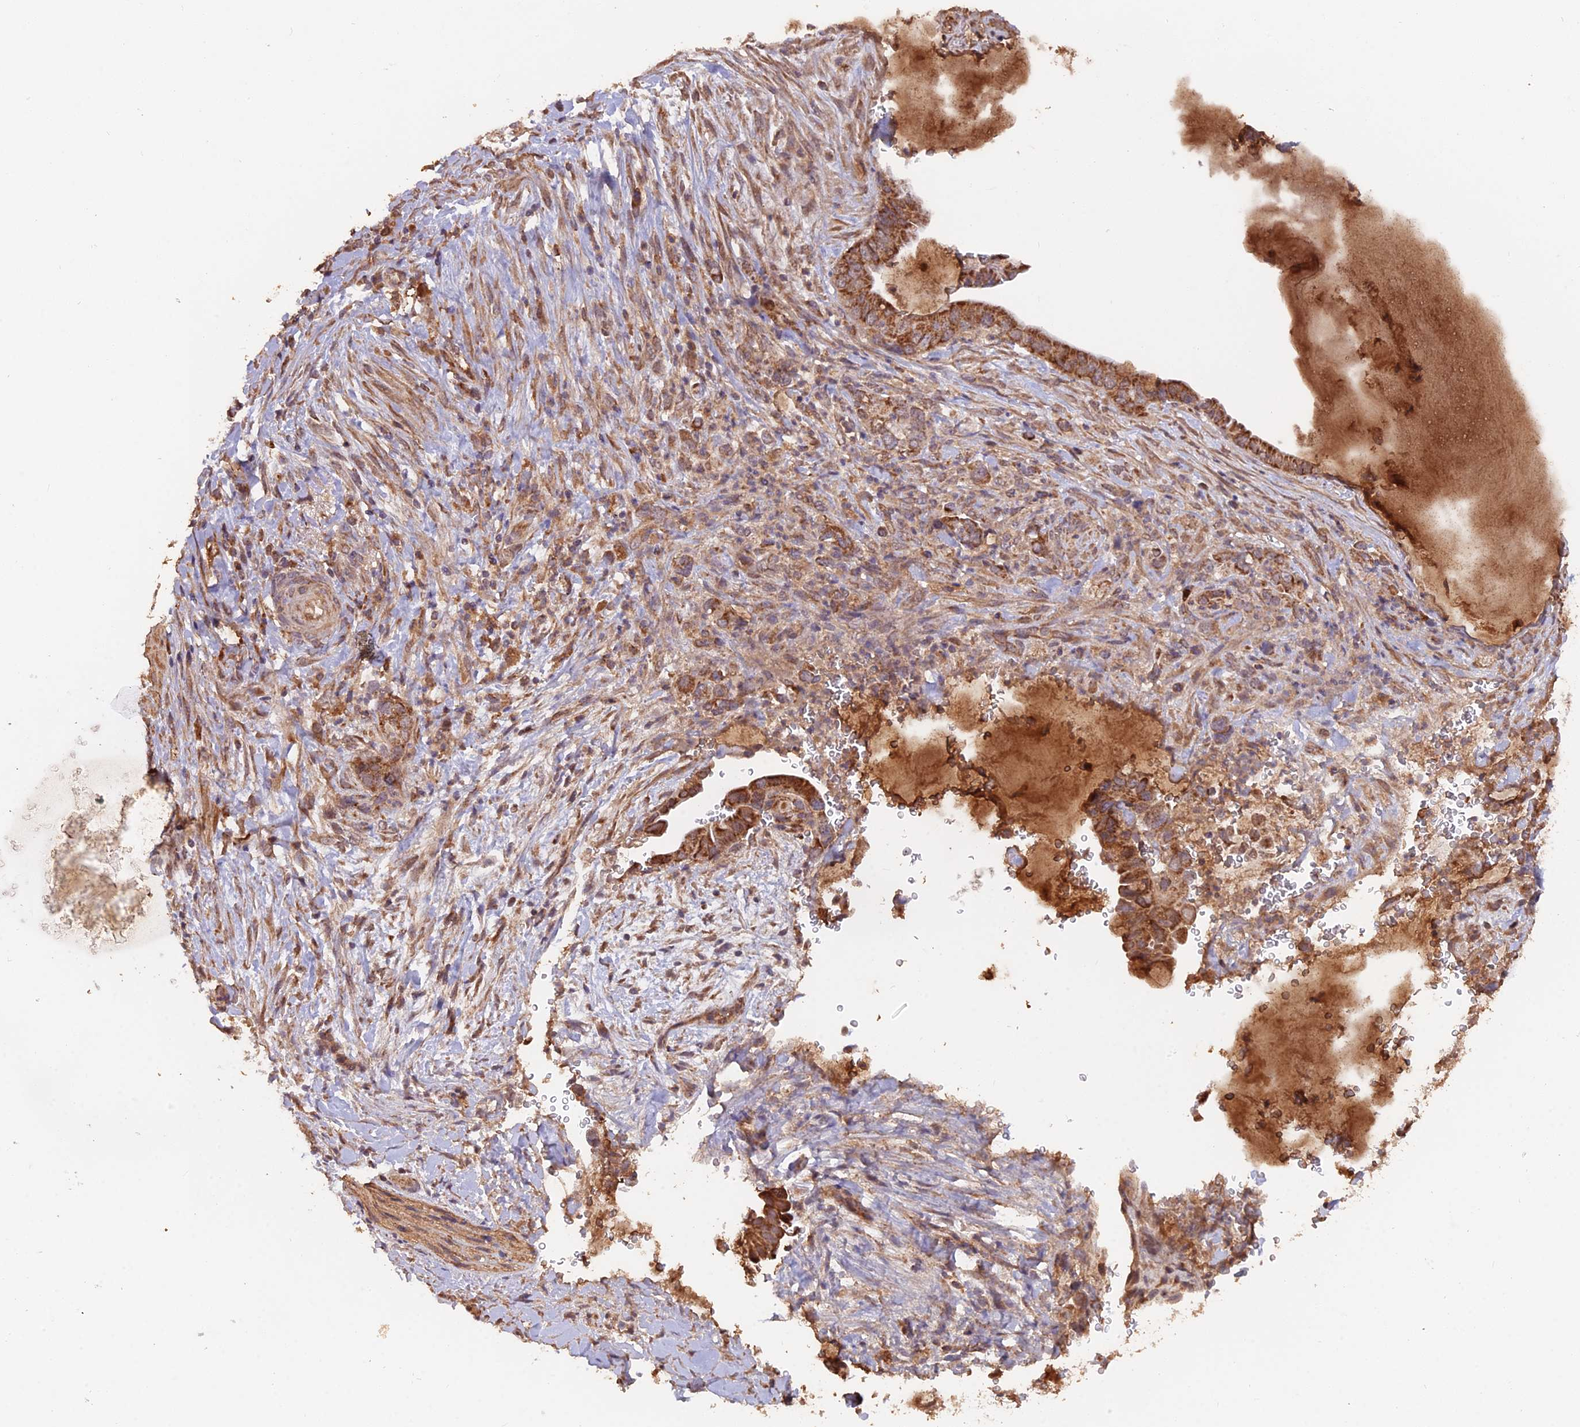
{"staining": {"intensity": "moderate", "quantity": ">75%", "location": "cytoplasmic/membranous"}, "tissue": "pancreatic cancer", "cell_type": "Tumor cells", "image_type": "cancer", "snomed": [{"axis": "morphology", "description": "Adenocarcinoma, NOS"}, {"axis": "topography", "description": "Pancreas"}], "caption": "The immunohistochemical stain labels moderate cytoplasmic/membranous expression in tumor cells of pancreatic adenocarcinoma tissue.", "gene": "IFT22", "patient": {"sex": "male", "age": 75}}